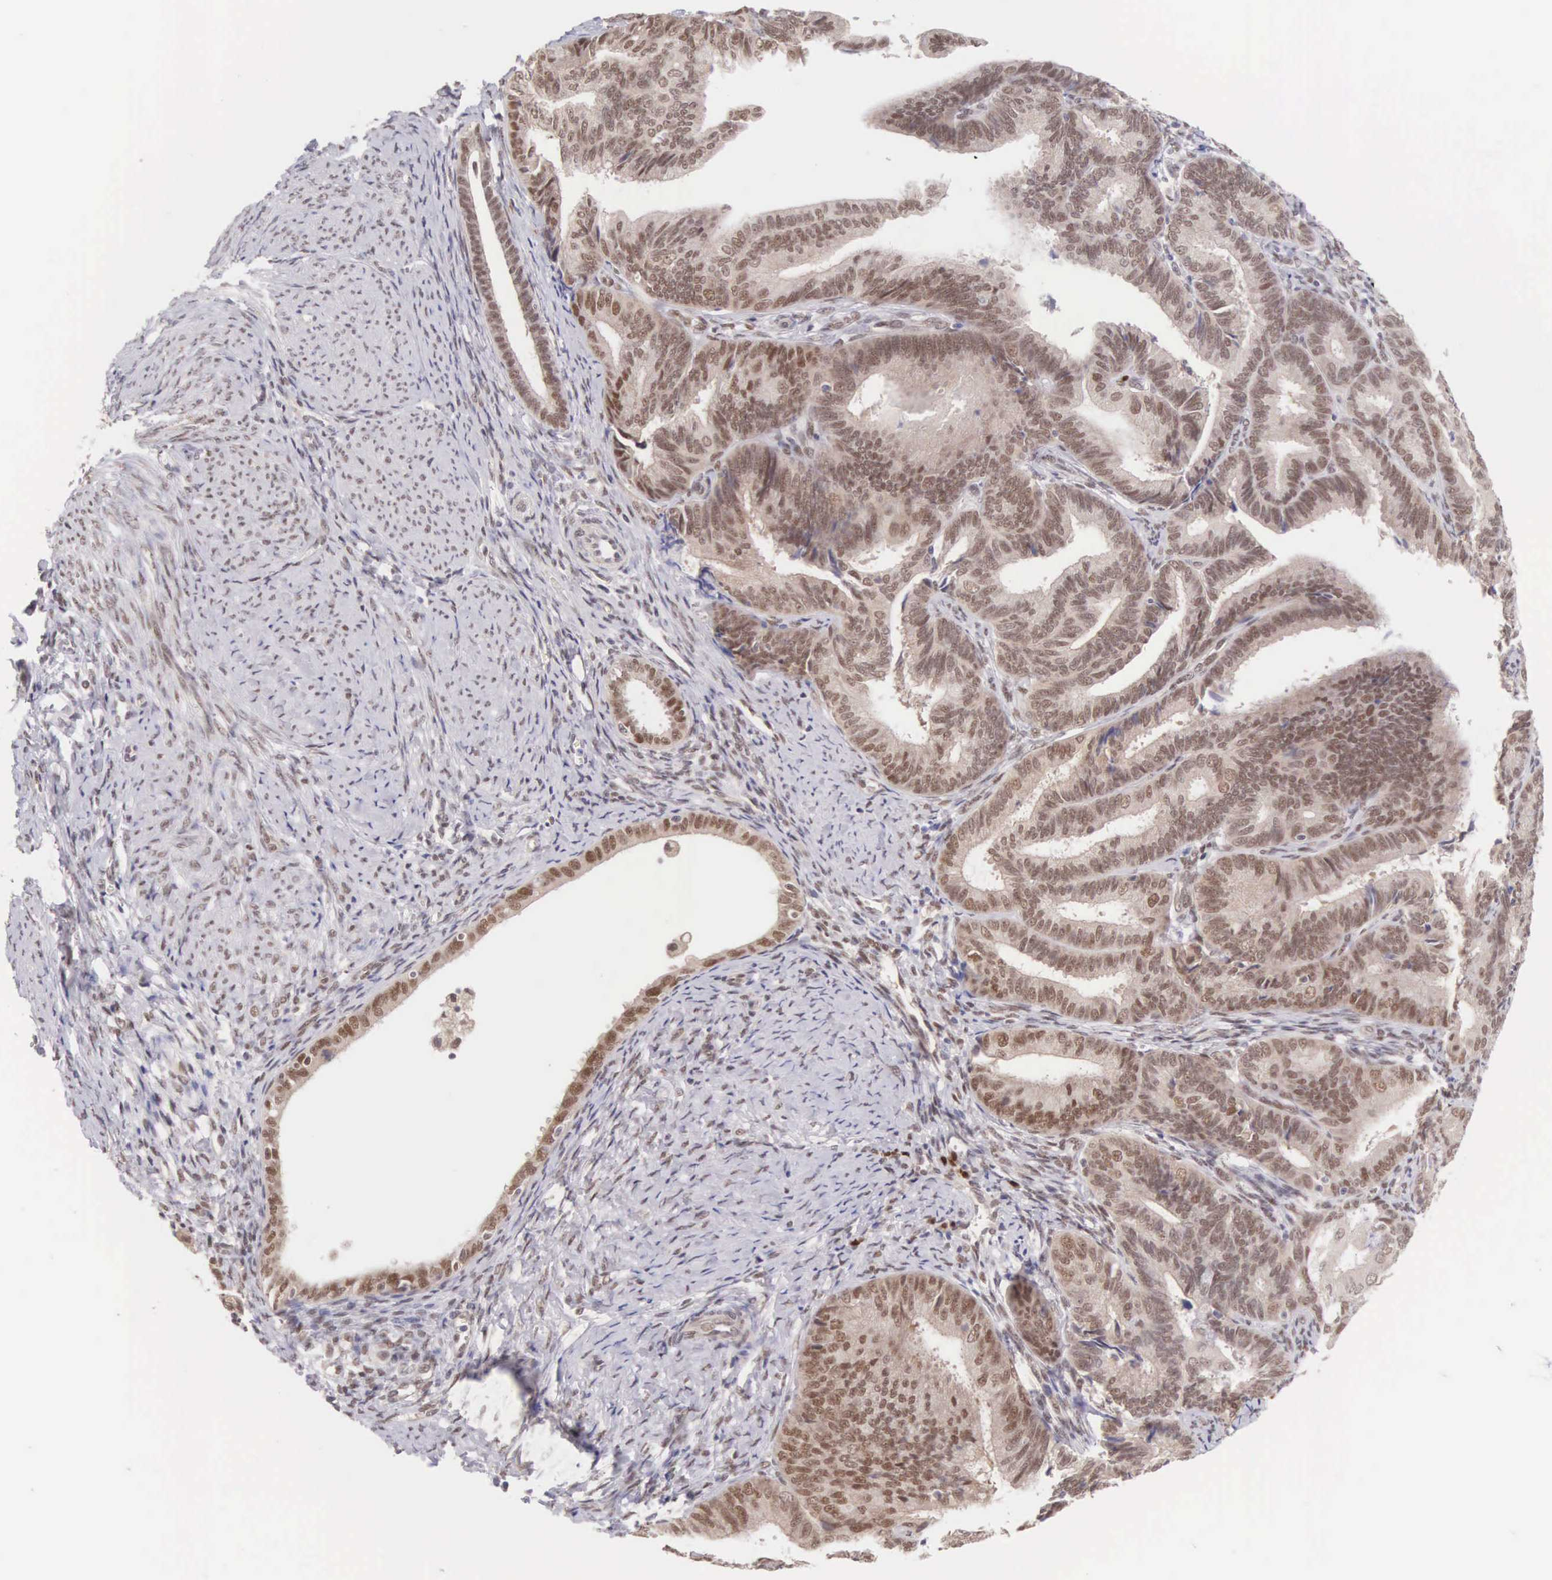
{"staining": {"intensity": "moderate", "quantity": ">75%", "location": "nuclear"}, "tissue": "endometrial cancer", "cell_type": "Tumor cells", "image_type": "cancer", "snomed": [{"axis": "morphology", "description": "Adenocarcinoma, NOS"}, {"axis": "topography", "description": "Endometrium"}], "caption": "Endometrial adenocarcinoma stained with DAB (3,3'-diaminobenzidine) IHC demonstrates medium levels of moderate nuclear staining in approximately >75% of tumor cells.", "gene": "CCDC117", "patient": {"sex": "female", "age": 63}}